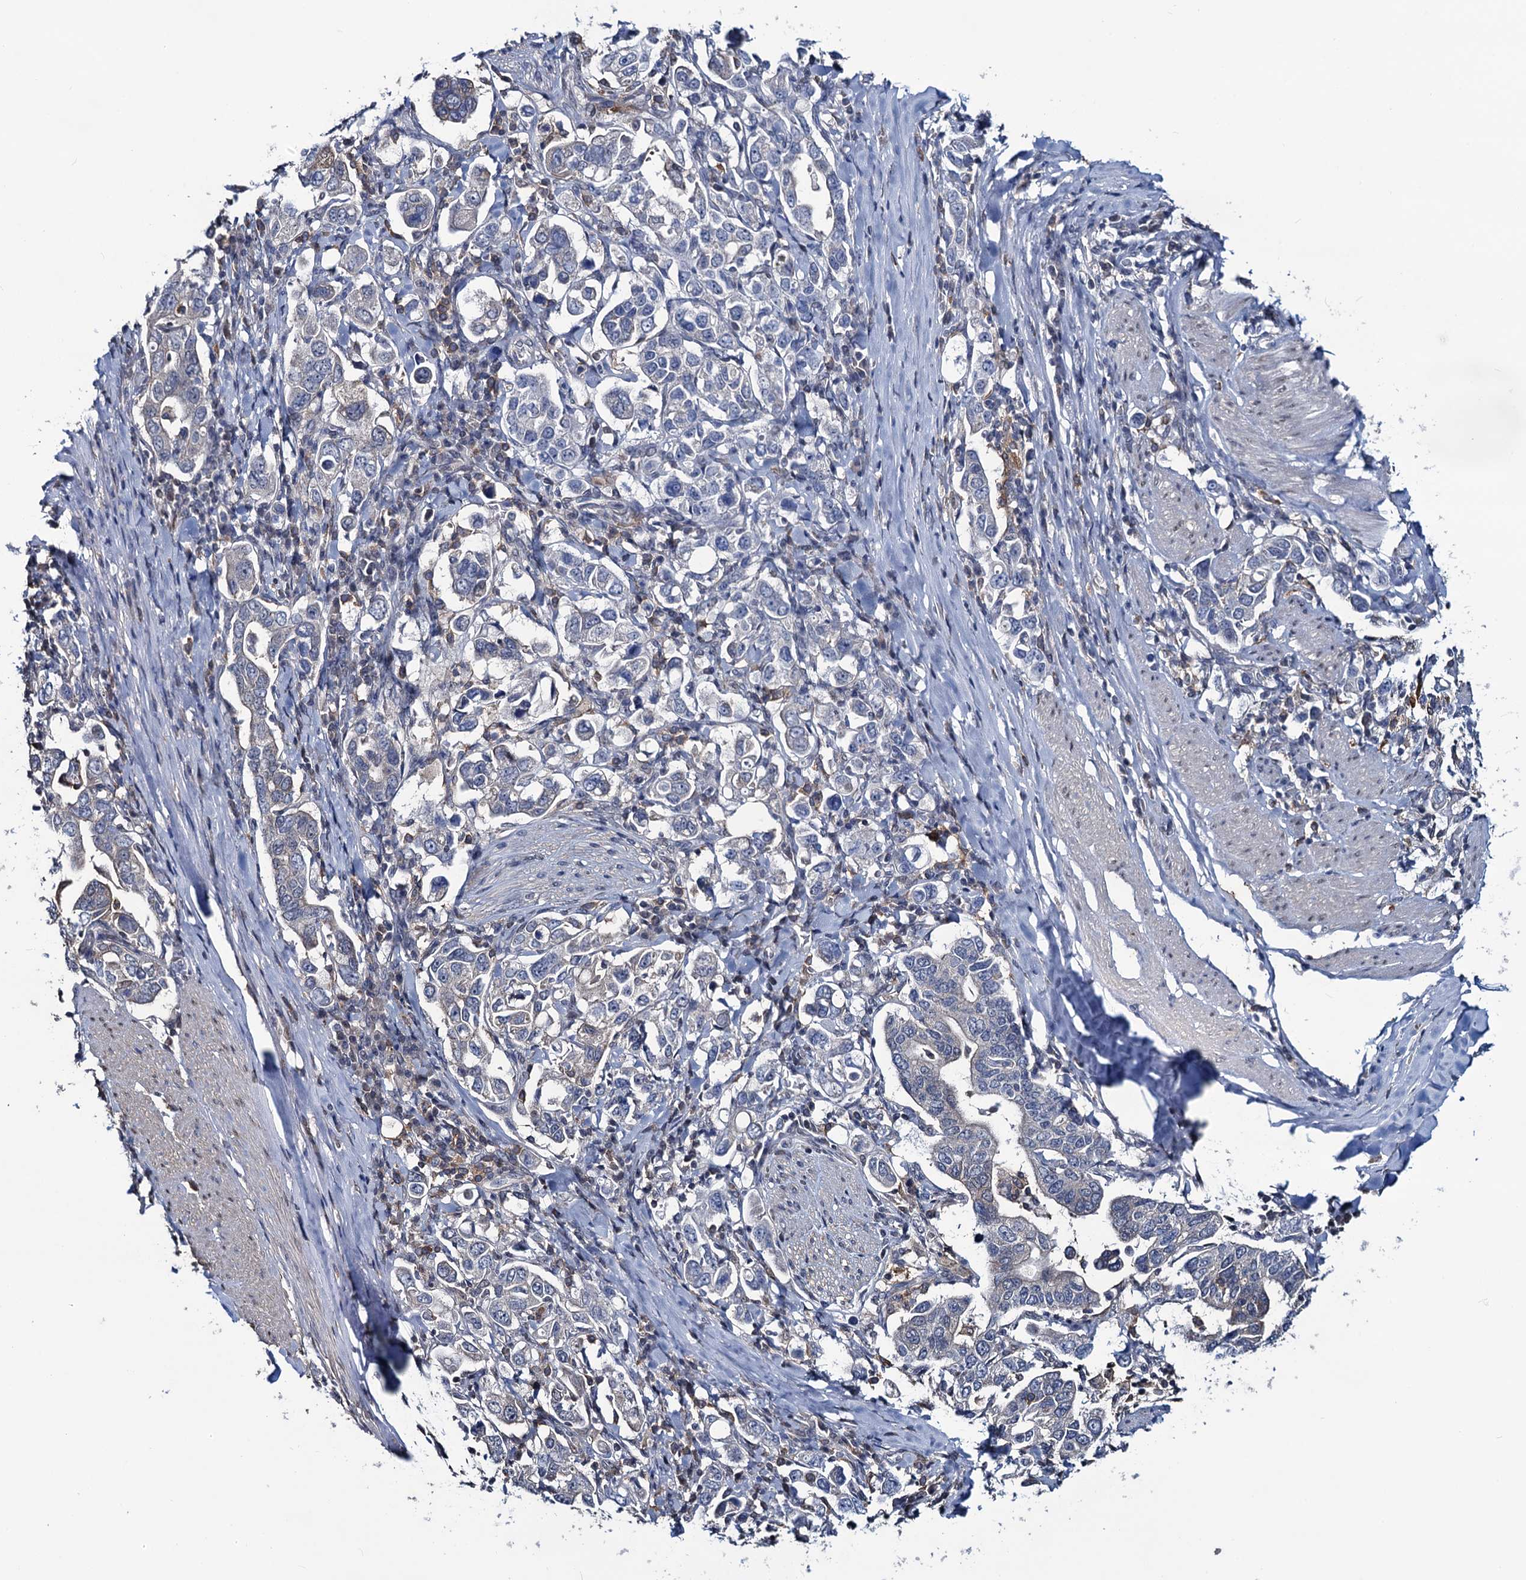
{"staining": {"intensity": "negative", "quantity": "none", "location": "none"}, "tissue": "stomach cancer", "cell_type": "Tumor cells", "image_type": "cancer", "snomed": [{"axis": "morphology", "description": "Adenocarcinoma, NOS"}, {"axis": "topography", "description": "Stomach, upper"}], "caption": "Protein analysis of stomach cancer exhibits no significant positivity in tumor cells.", "gene": "RTKN2", "patient": {"sex": "male", "age": 62}}